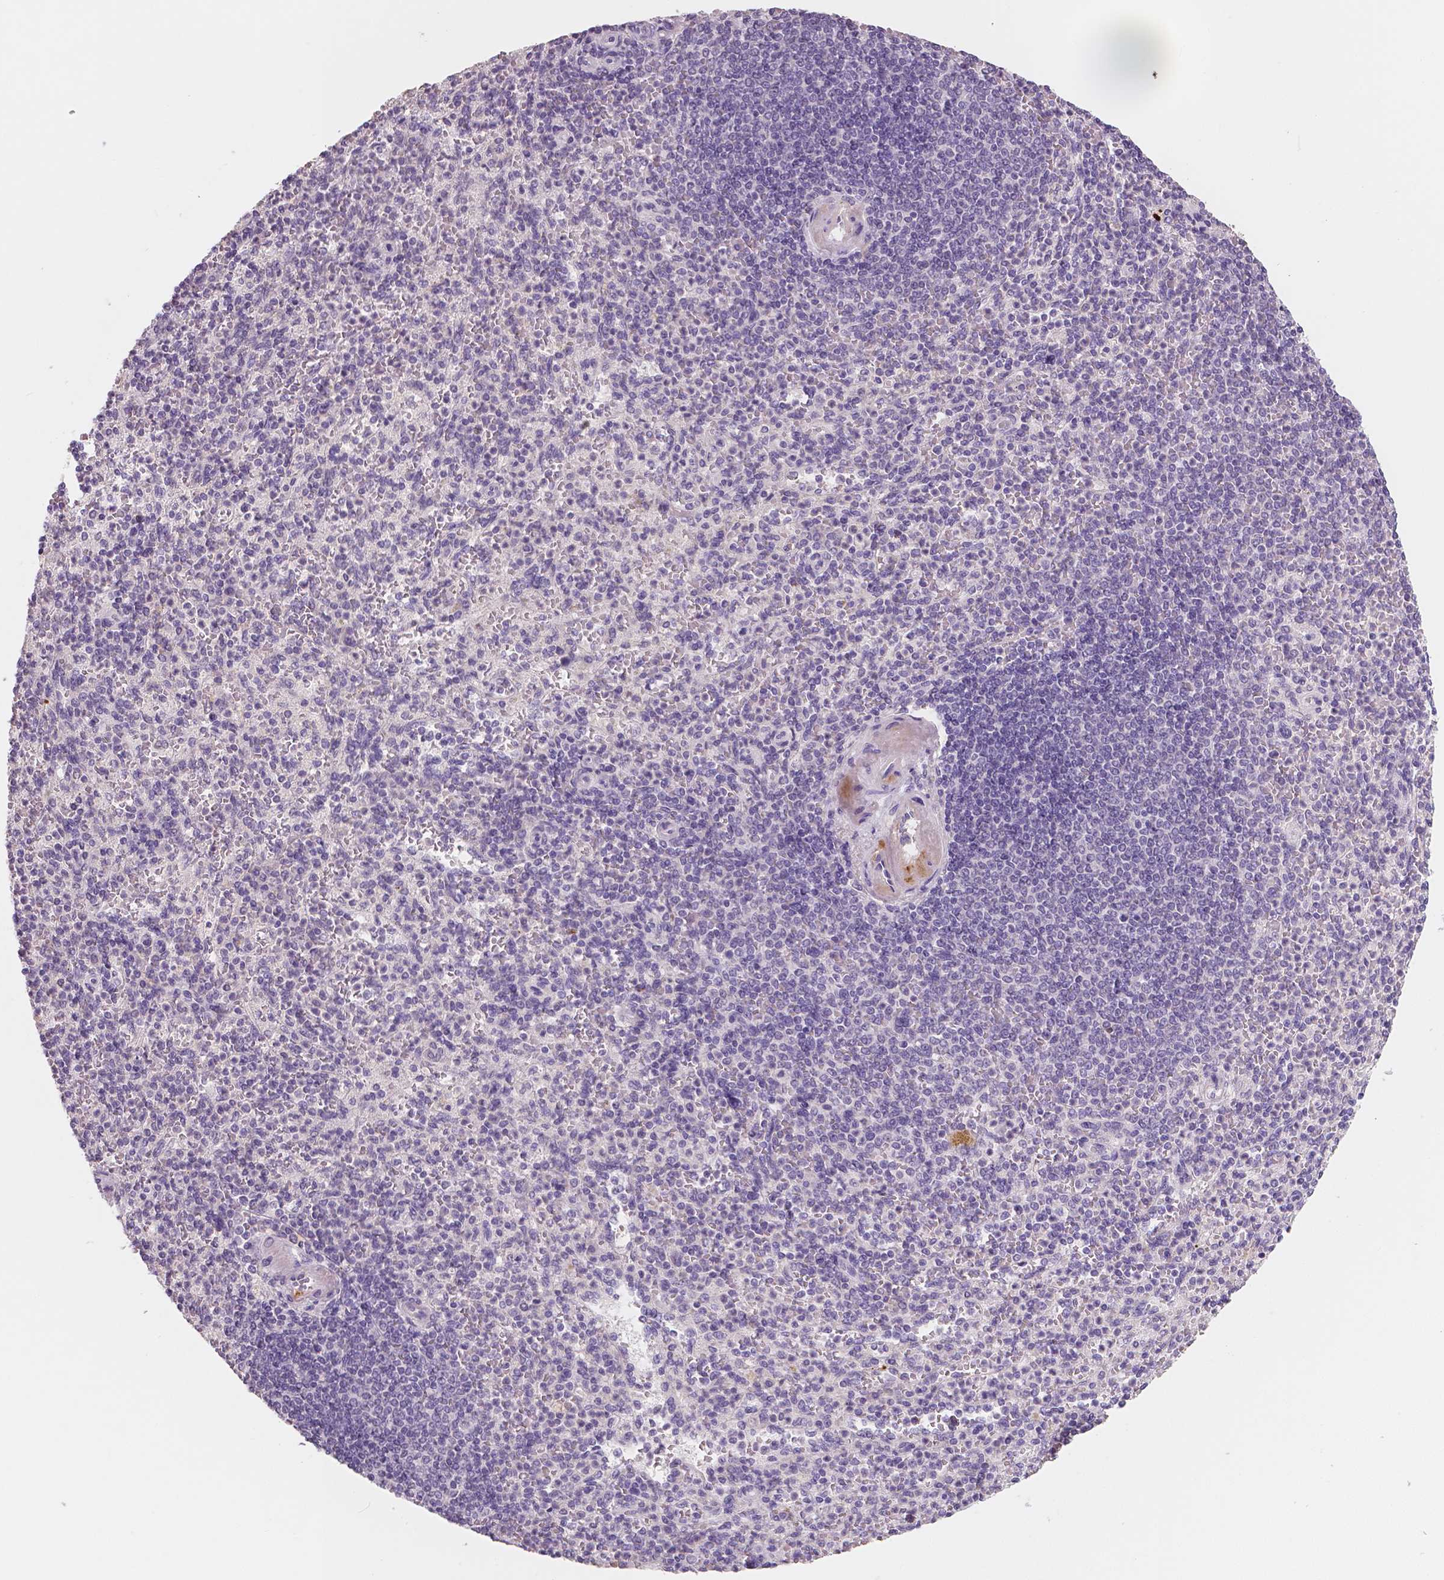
{"staining": {"intensity": "negative", "quantity": "none", "location": "none"}, "tissue": "spleen", "cell_type": "Cells in red pulp", "image_type": "normal", "snomed": [{"axis": "morphology", "description": "Normal tissue, NOS"}, {"axis": "topography", "description": "Spleen"}], "caption": "An immunohistochemistry (IHC) photomicrograph of normal spleen is shown. There is no staining in cells in red pulp of spleen.", "gene": "APOA4", "patient": {"sex": "female", "age": 74}}